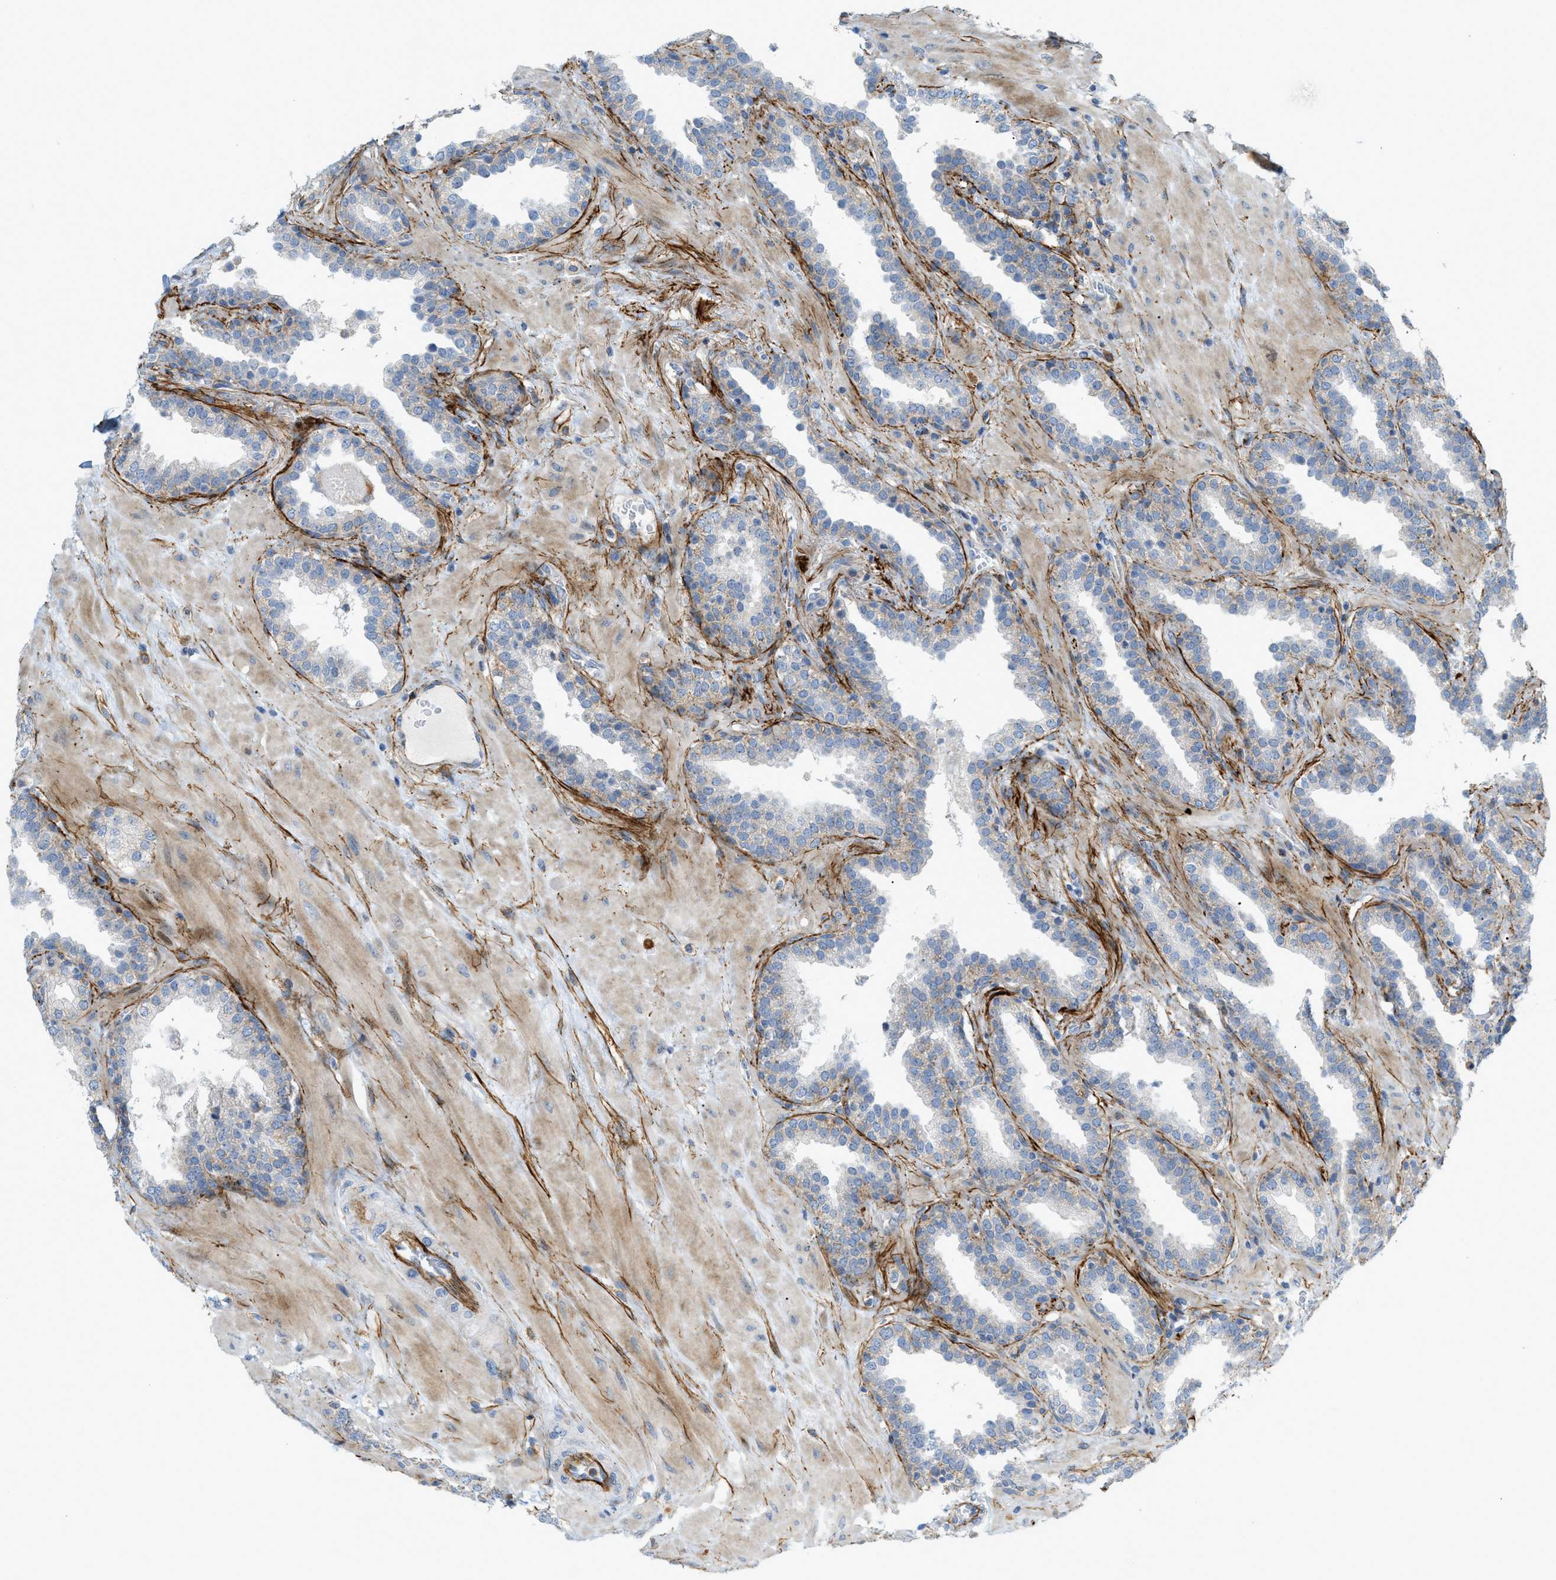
{"staining": {"intensity": "weak", "quantity": "25%-75%", "location": "cytoplasmic/membranous"}, "tissue": "prostate", "cell_type": "Glandular cells", "image_type": "normal", "snomed": [{"axis": "morphology", "description": "Normal tissue, NOS"}, {"axis": "topography", "description": "Prostate"}], "caption": "IHC image of normal human prostate stained for a protein (brown), which exhibits low levels of weak cytoplasmic/membranous expression in about 25%-75% of glandular cells.", "gene": "LMBRD1", "patient": {"sex": "male", "age": 51}}